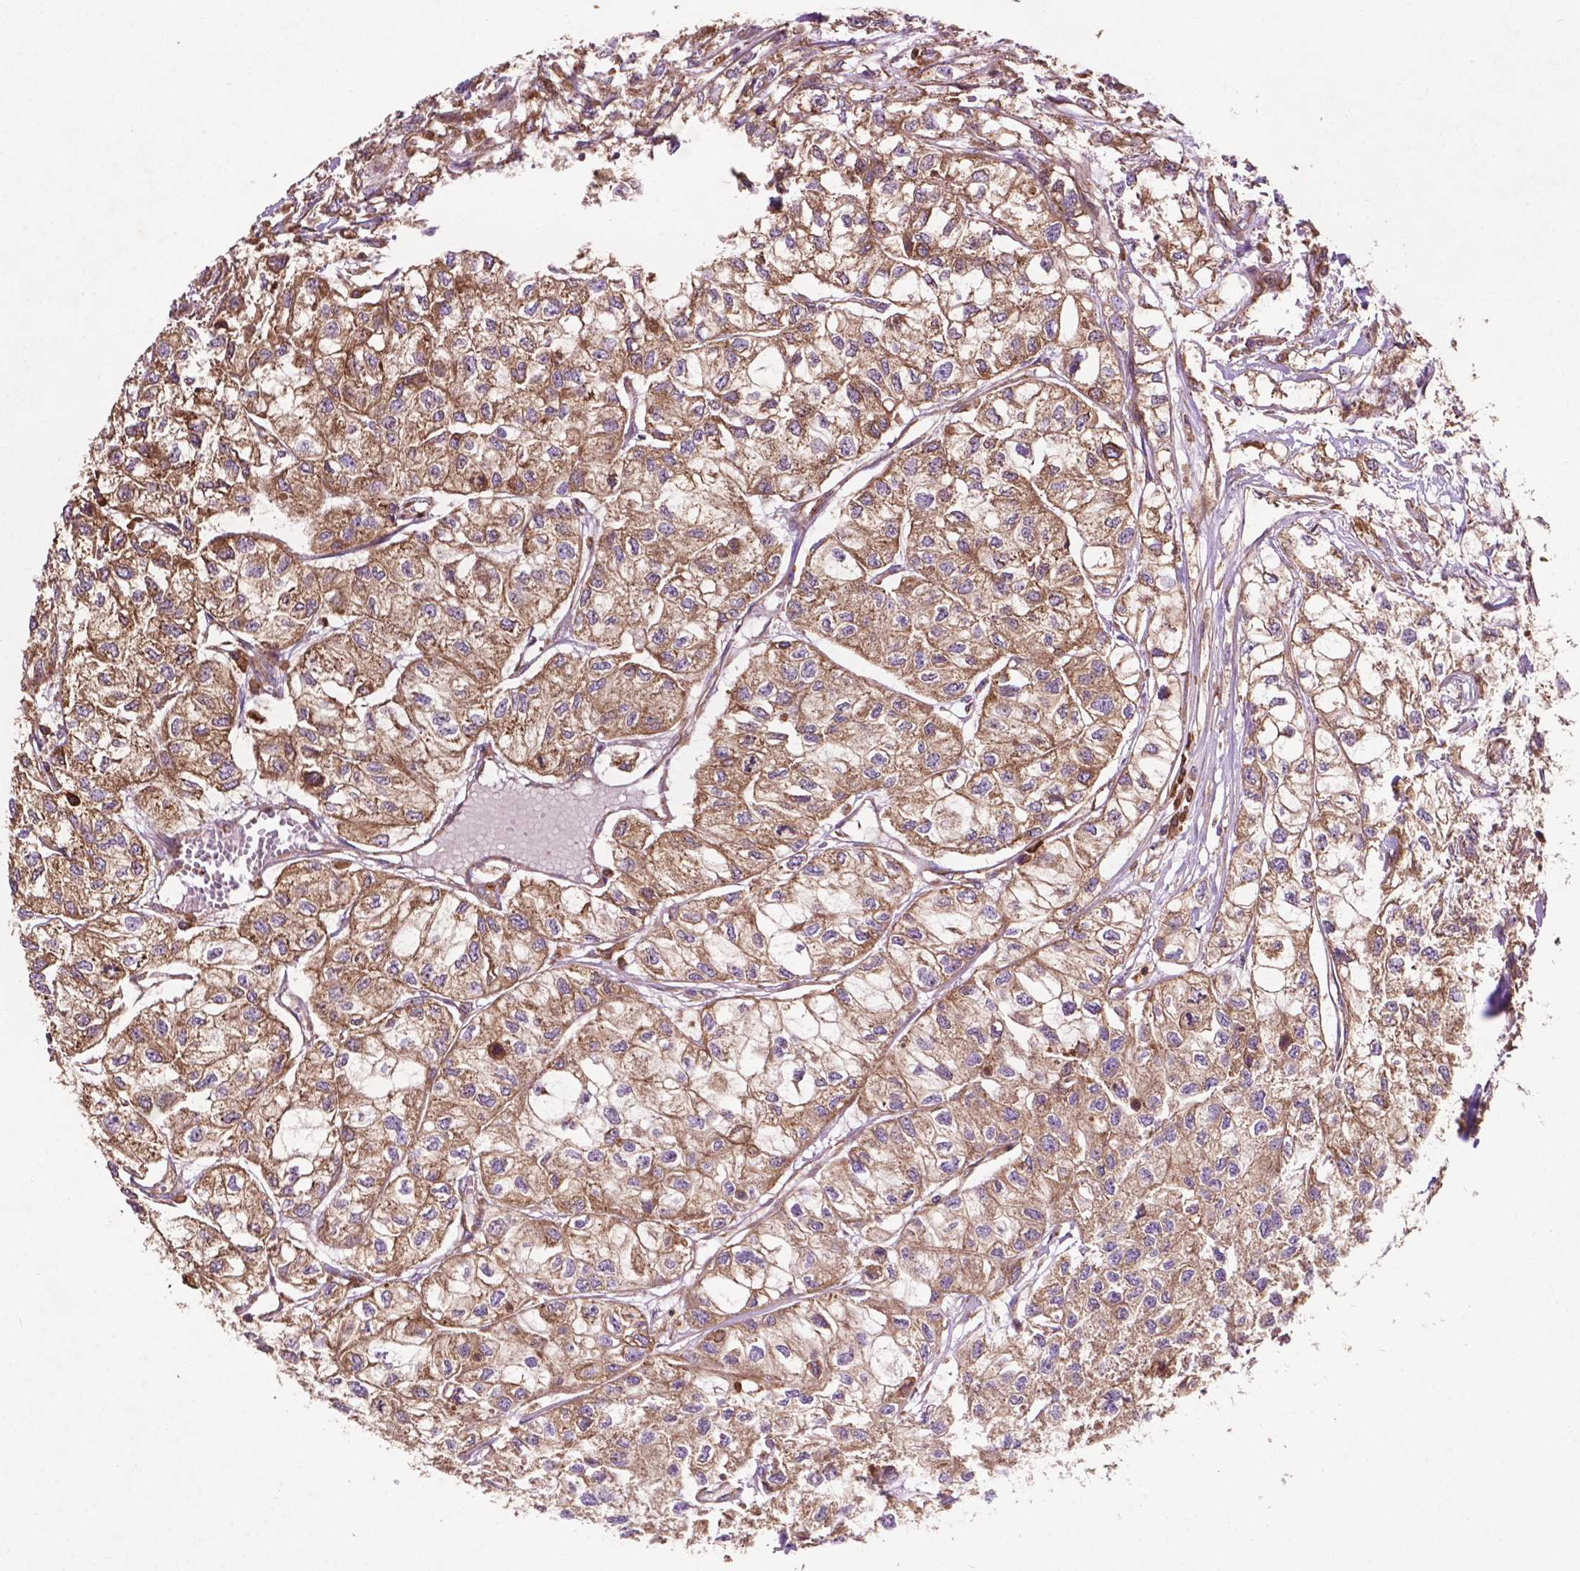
{"staining": {"intensity": "moderate", "quantity": ">75%", "location": "cytoplasmic/membranous"}, "tissue": "renal cancer", "cell_type": "Tumor cells", "image_type": "cancer", "snomed": [{"axis": "morphology", "description": "Adenocarcinoma, NOS"}, {"axis": "topography", "description": "Kidney"}], "caption": "A brown stain labels moderate cytoplasmic/membranous expression of a protein in human renal cancer (adenocarcinoma) tumor cells.", "gene": "CCDC71L", "patient": {"sex": "male", "age": 56}}